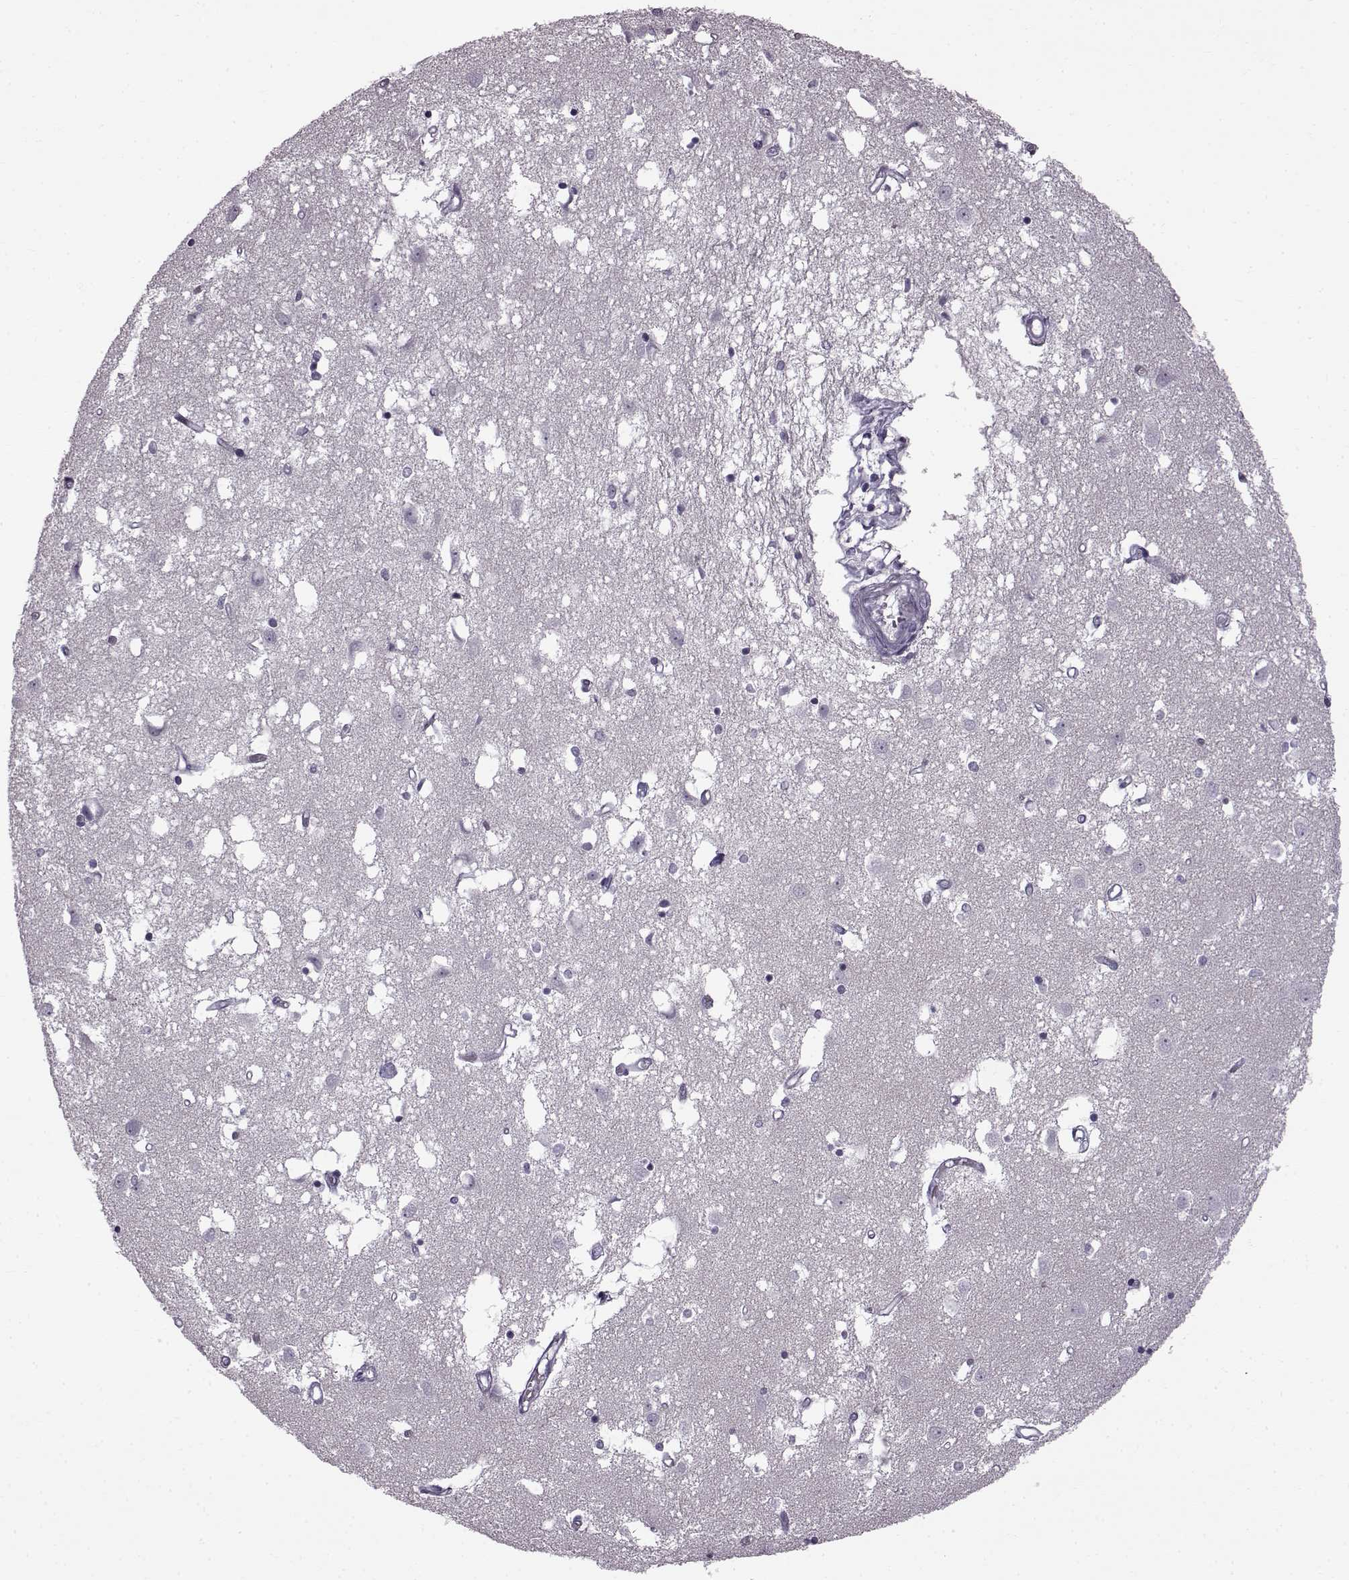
{"staining": {"intensity": "negative", "quantity": "none", "location": "none"}, "tissue": "caudate", "cell_type": "Glial cells", "image_type": "normal", "snomed": [{"axis": "morphology", "description": "Normal tissue, NOS"}, {"axis": "topography", "description": "Lateral ventricle wall"}], "caption": "Immunohistochemistry (IHC) histopathology image of normal caudate: caudate stained with DAB reveals no significant protein staining in glial cells. (Brightfield microscopy of DAB IHC at high magnification).", "gene": "SLC28A2", "patient": {"sex": "male", "age": 54}}